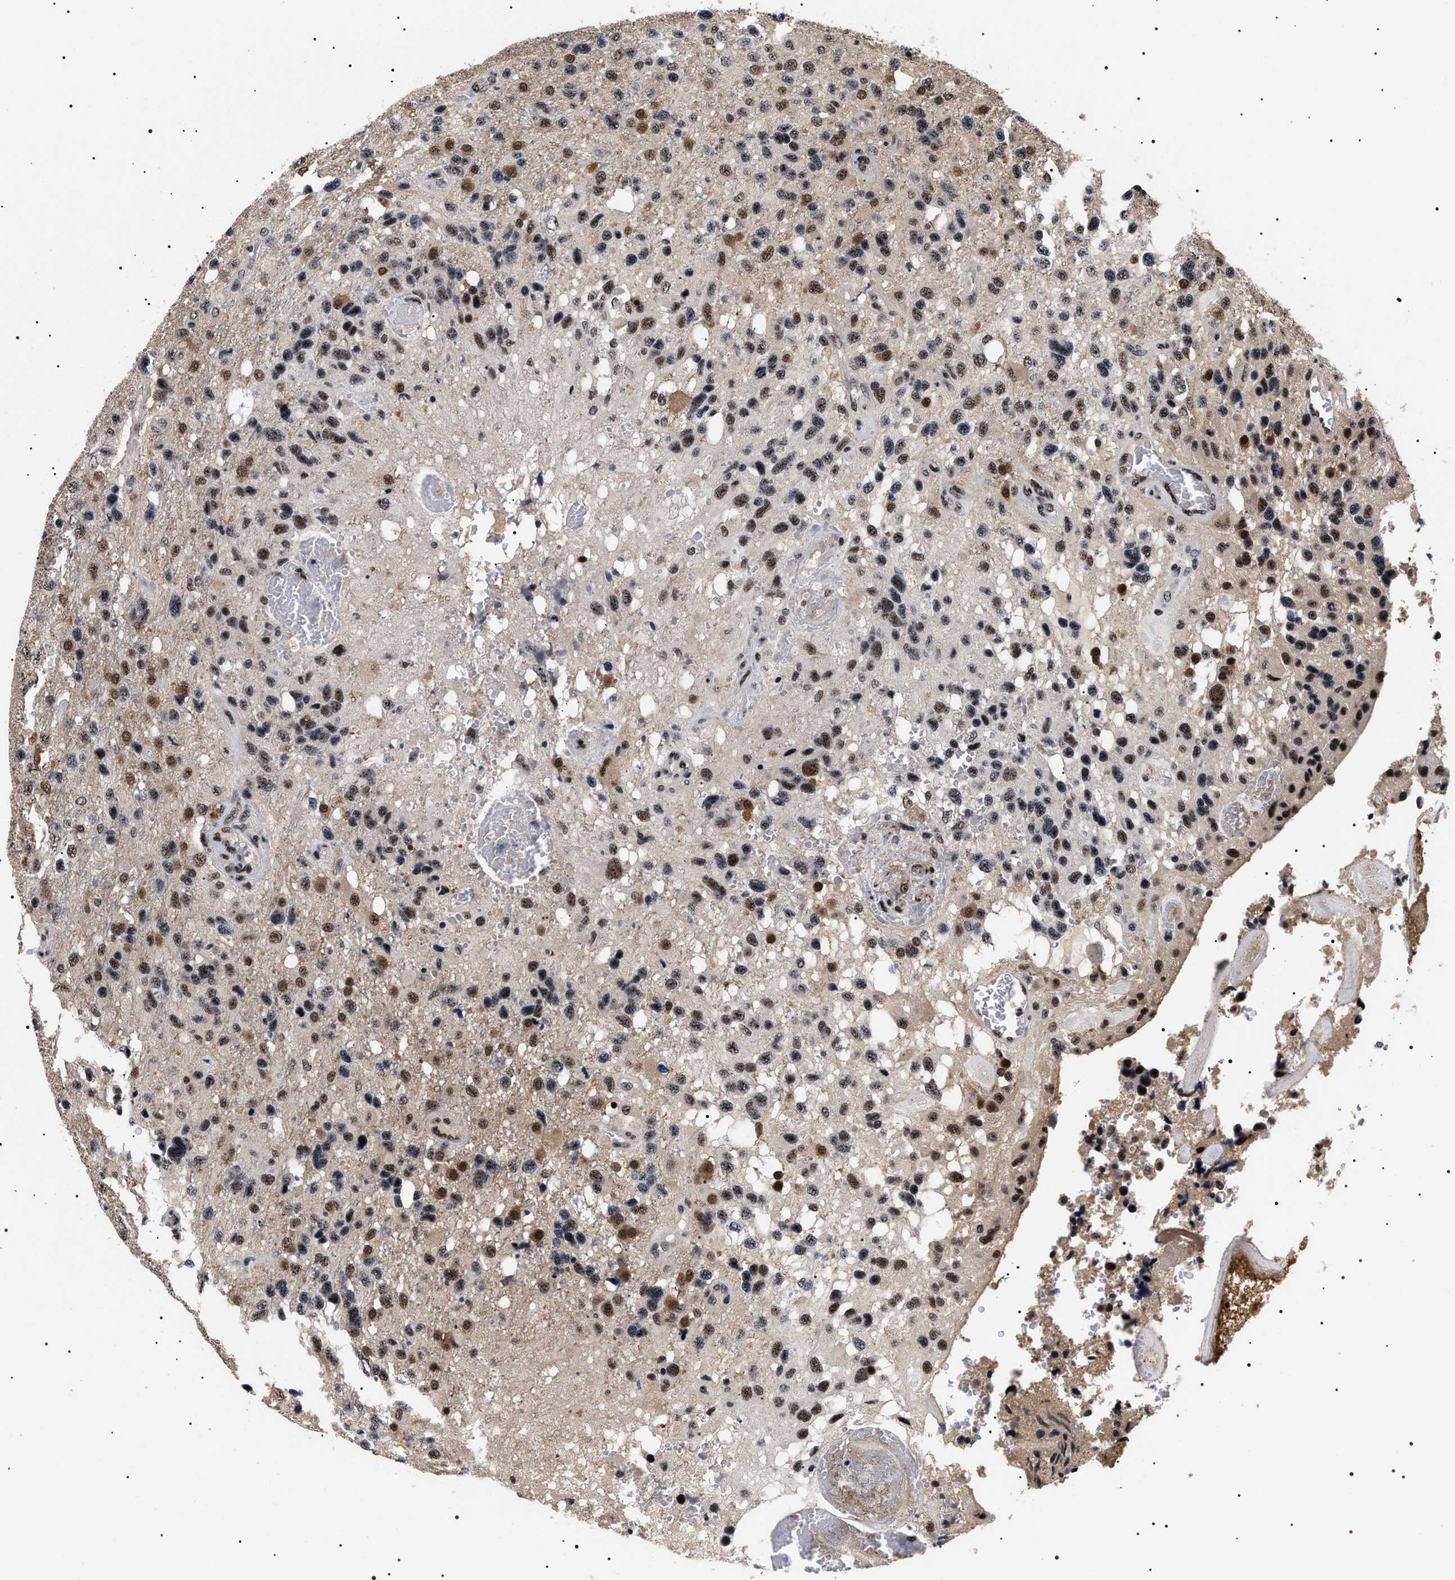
{"staining": {"intensity": "moderate", "quantity": ">75%", "location": "nuclear"}, "tissue": "glioma", "cell_type": "Tumor cells", "image_type": "cancer", "snomed": [{"axis": "morphology", "description": "Glioma, malignant, High grade"}, {"axis": "topography", "description": "Brain"}], "caption": "There is medium levels of moderate nuclear positivity in tumor cells of glioma, as demonstrated by immunohistochemical staining (brown color).", "gene": "CAAP1", "patient": {"sex": "female", "age": 58}}